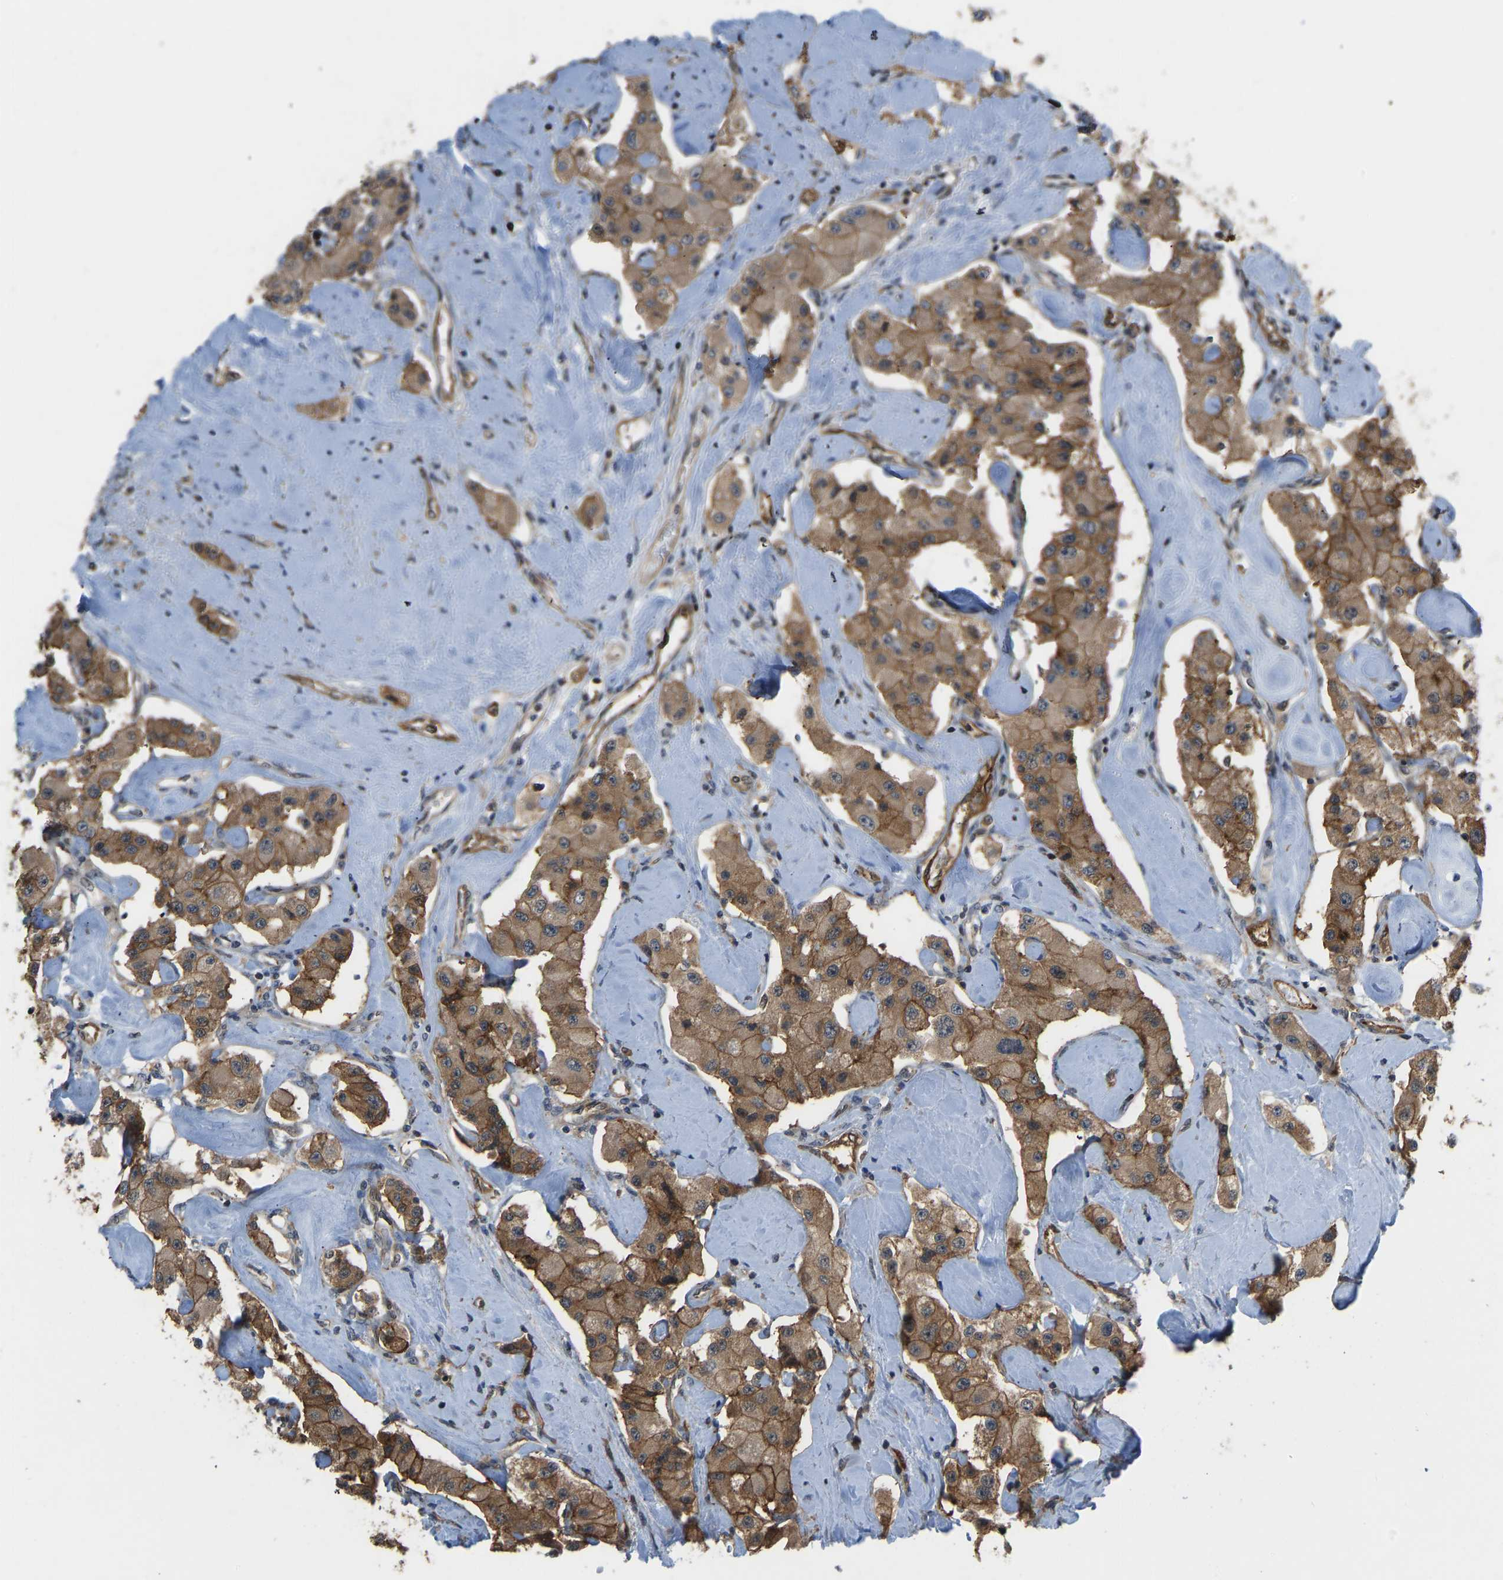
{"staining": {"intensity": "moderate", "quantity": ">75%", "location": "cytoplasmic/membranous"}, "tissue": "carcinoid", "cell_type": "Tumor cells", "image_type": "cancer", "snomed": [{"axis": "morphology", "description": "Carcinoid, malignant, NOS"}, {"axis": "topography", "description": "Pancreas"}], "caption": "Moderate cytoplasmic/membranous positivity is present in about >75% of tumor cells in carcinoid.", "gene": "CCT8", "patient": {"sex": "male", "age": 41}}